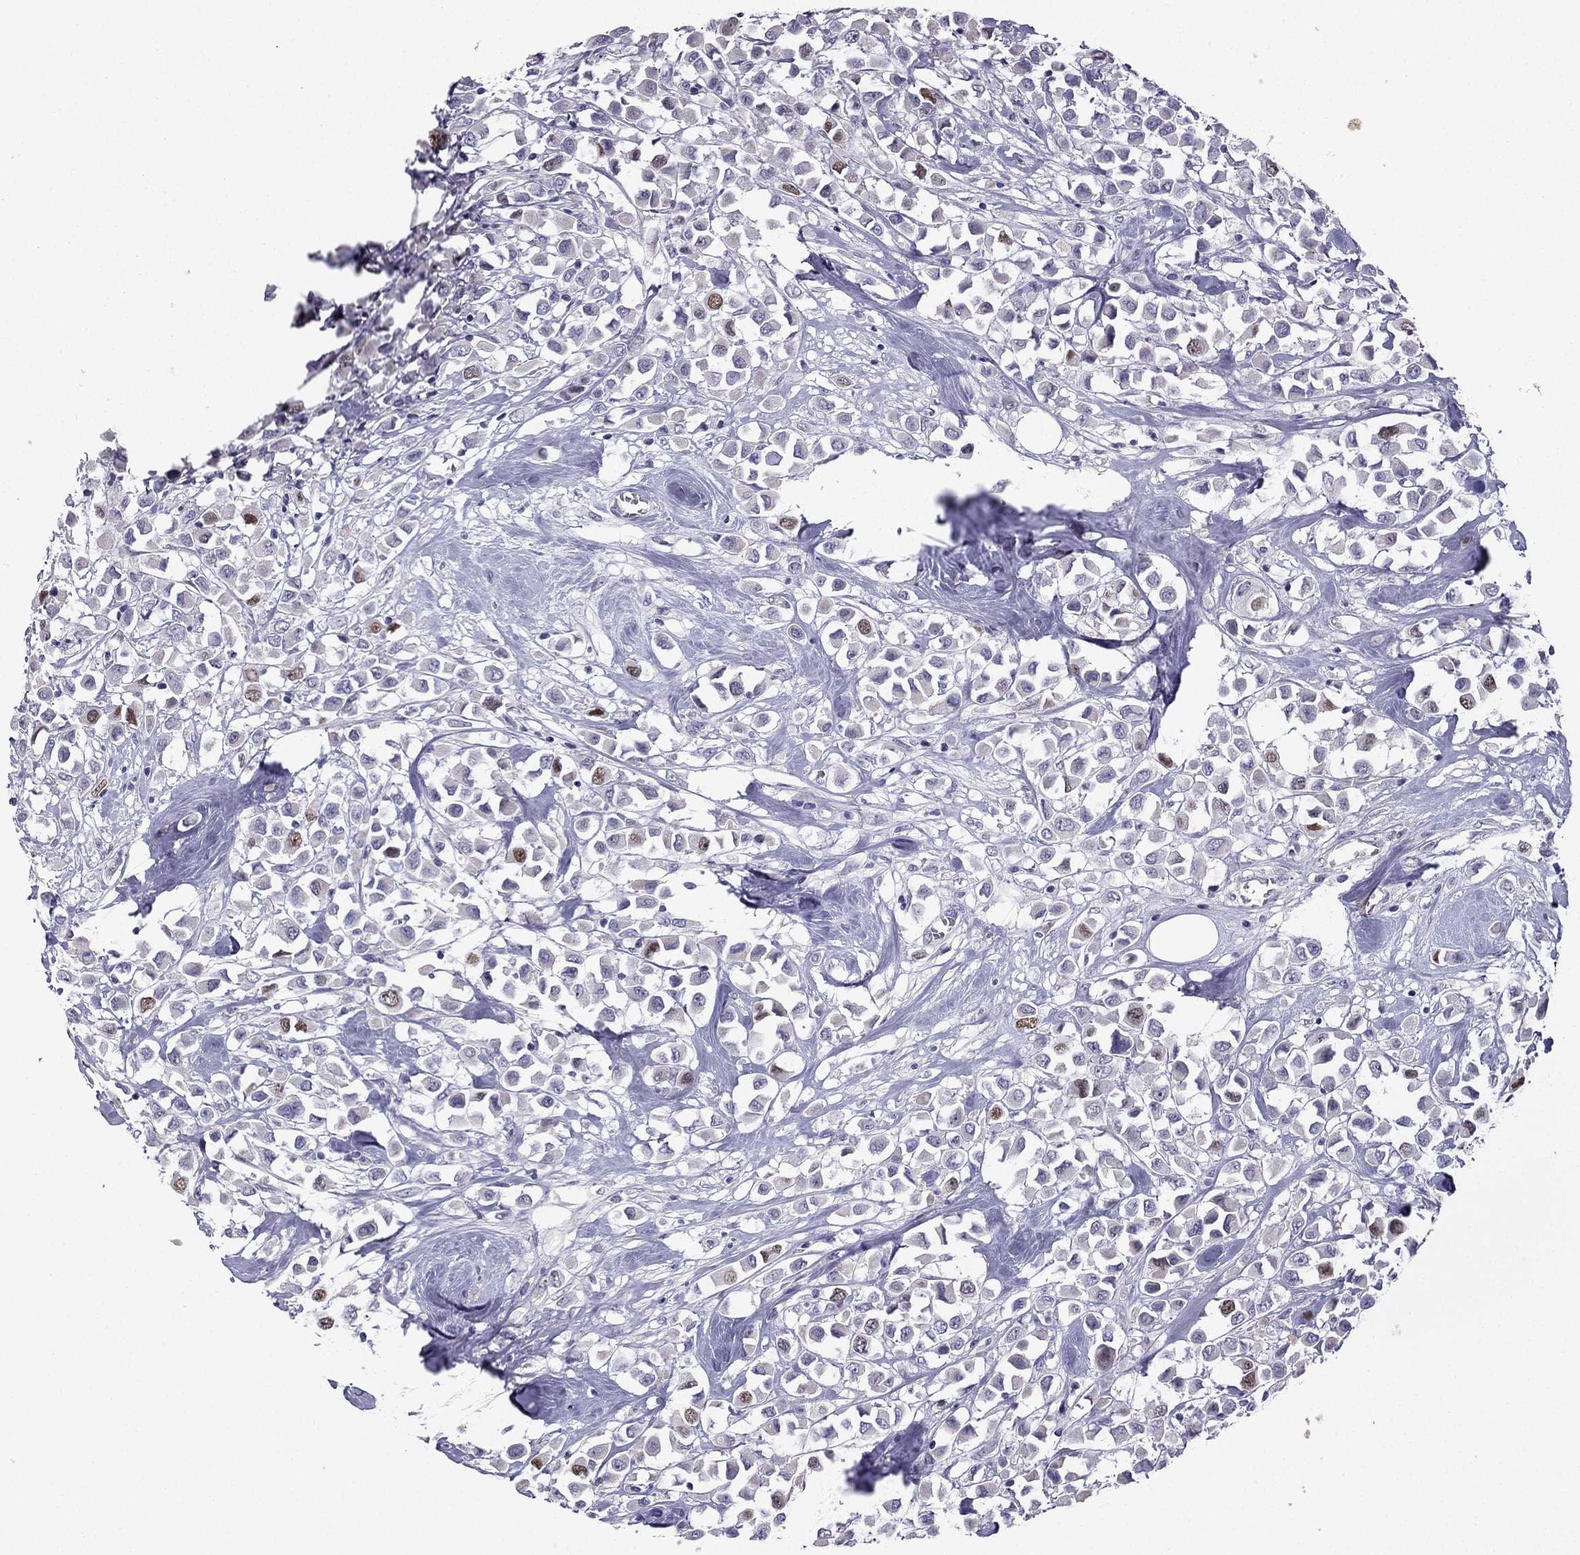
{"staining": {"intensity": "moderate", "quantity": "<25%", "location": "nuclear"}, "tissue": "breast cancer", "cell_type": "Tumor cells", "image_type": "cancer", "snomed": [{"axis": "morphology", "description": "Duct carcinoma"}, {"axis": "topography", "description": "Breast"}], "caption": "Infiltrating ductal carcinoma (breast) was stained to show a protein in brown. There is low levels of moderate nuclear positivity in approximately <25% of tumor cells. (DAB (3,3'-diaminobenzidine) = brown stain, brightfield microscopy at high magnification).", "gene": "UHRF1", "patient": {"sex": "female", "age": 61}}